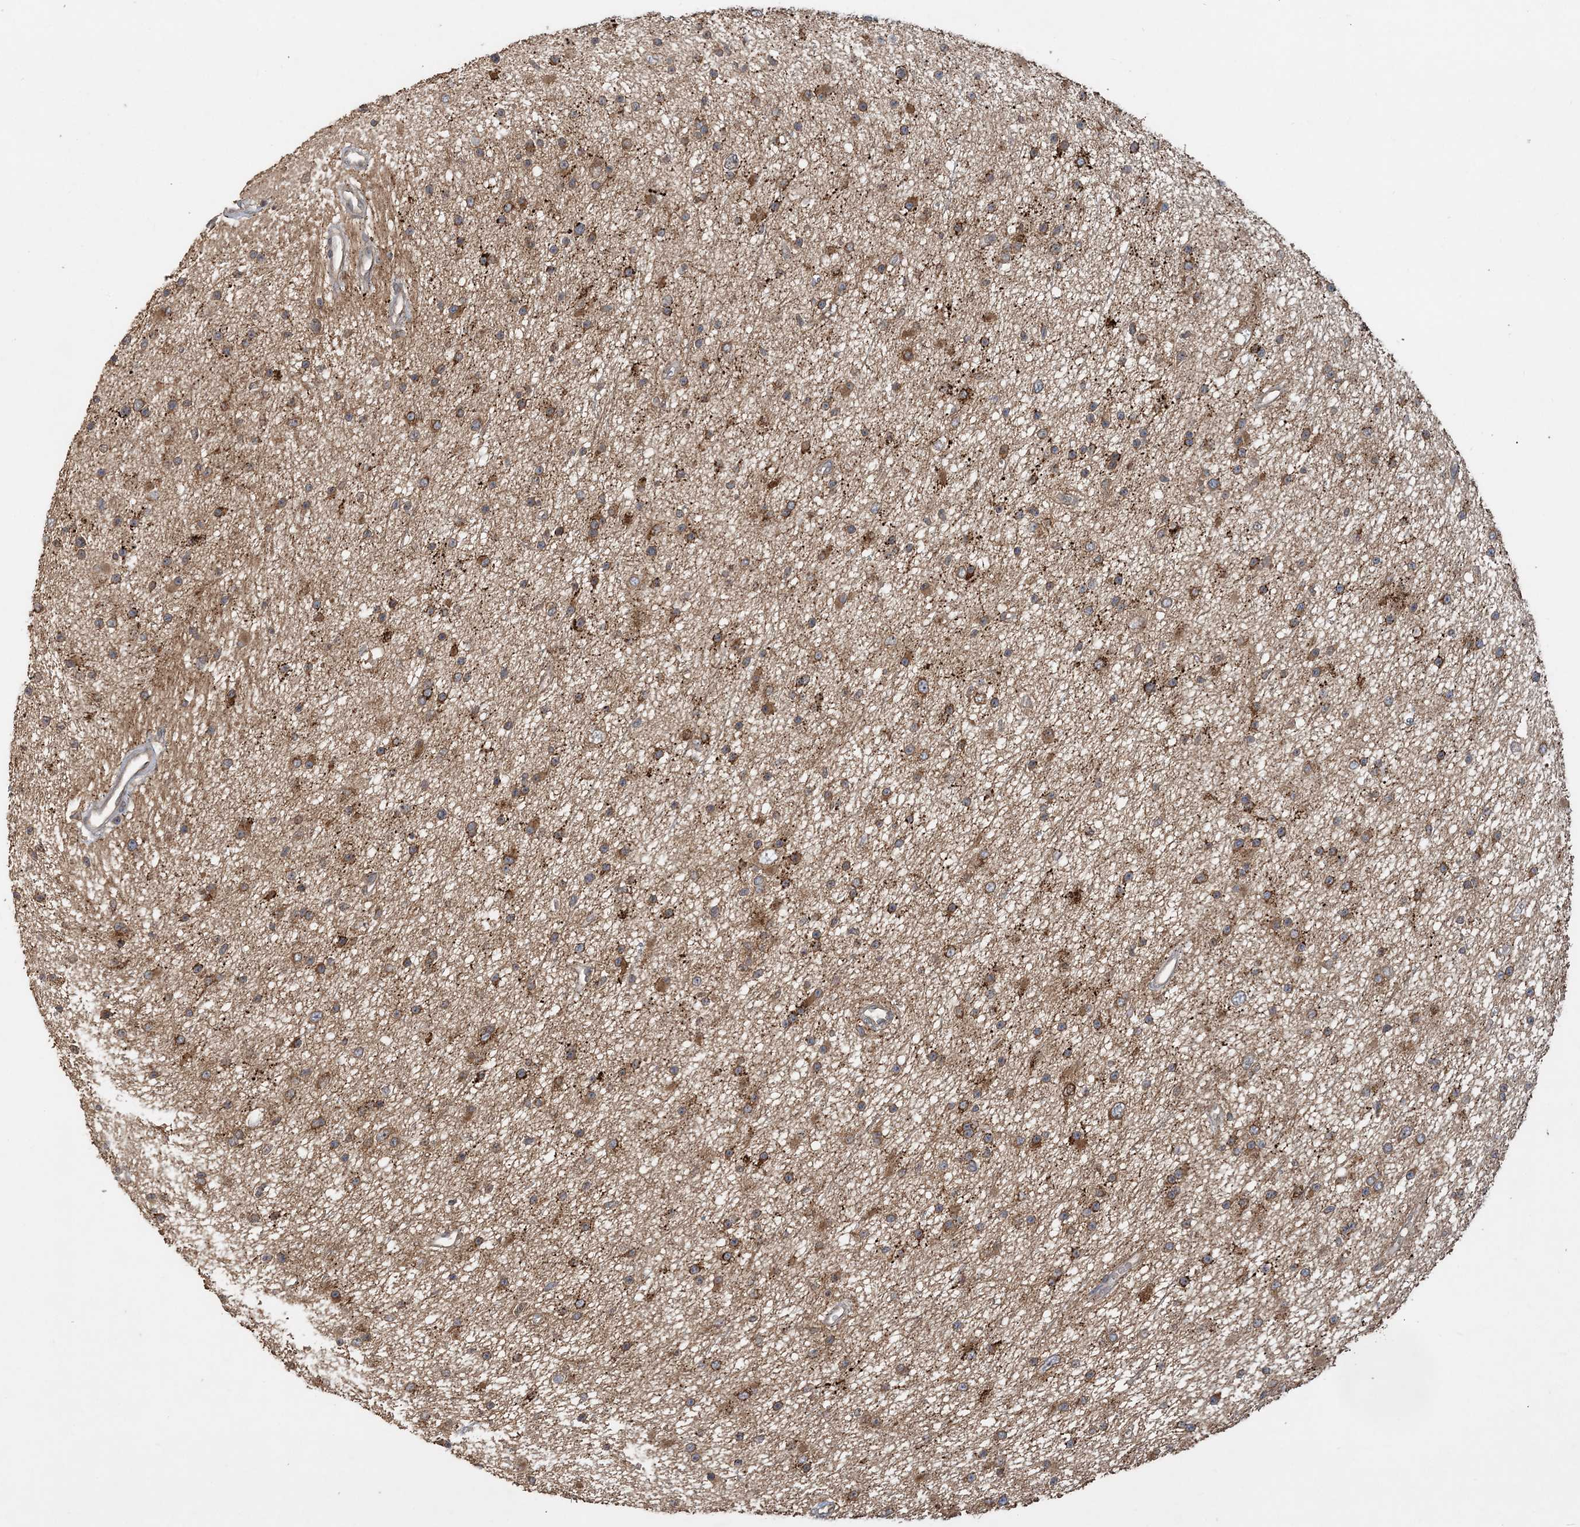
{"staining": {"intensity": "strong", "quantity": ">75%", "location": "cytoplasmic/membranous"}, "tissue": "glioma", "cell_type": "Tumor cells", "image_type": "cancer", "snomed": [{"axis": "morphology", "description": "Glioma, malignant, Low grade"}, {"axis": "topography", "description": "Cerebral cortex"}], "caption": "IHC photomicrograph of human malignant glioma (low-grade) stained for a protein (brown), which displays high levels of strong cytoplasmic/membranous staining in approximately >75% of tumor cells.", "gene": "TRAIP", "patient": {"sex": "female", "age": 39}}